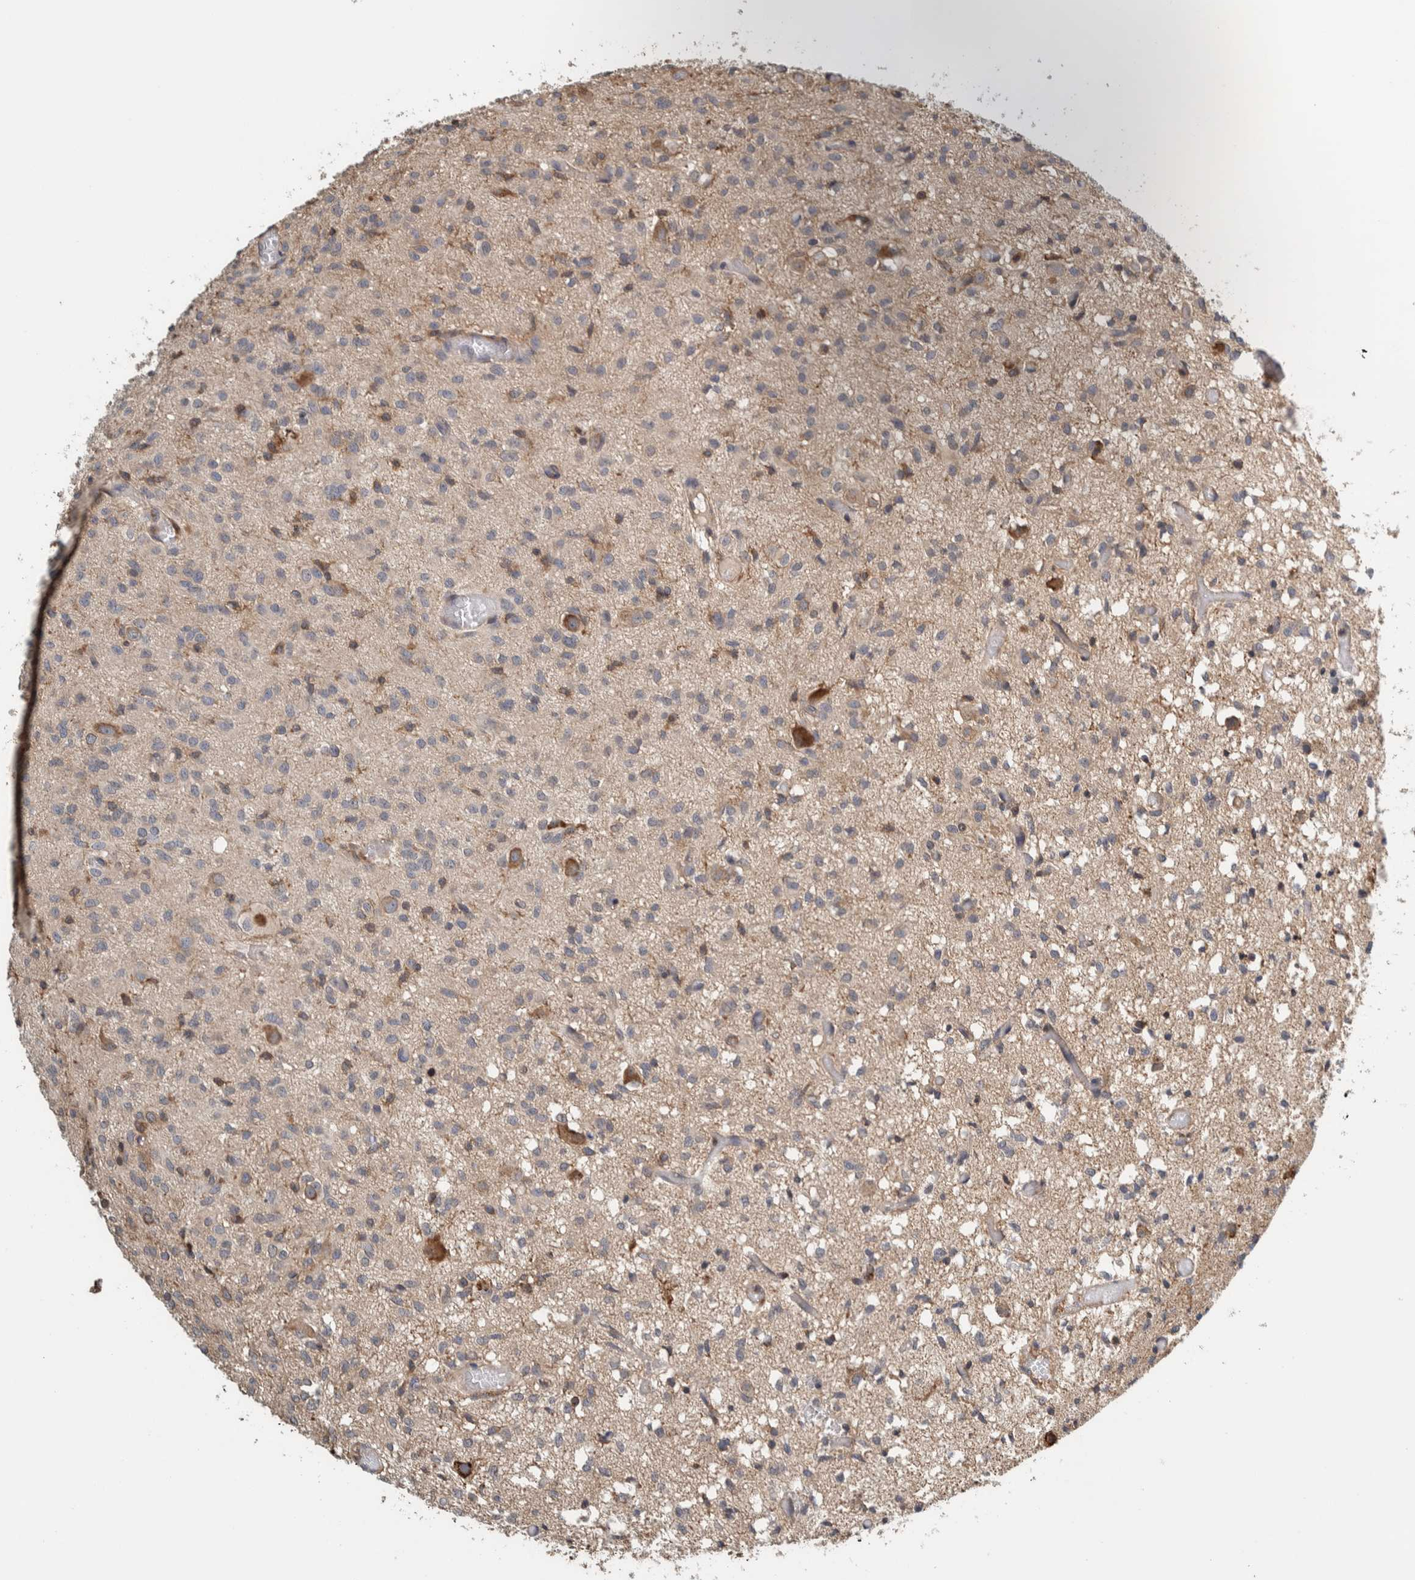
{"staining": {"intensity": "weak", "quantity": "<25%", "location": "cytoplasmic/membranous"}, "tissue": "glioma", "cell_type": "Tumor cells", "image_type": "cancer", "snomed": [{"axis": "morphology", "description": "Glioma, malignant, High grade"}, {"axis": "topography", "description": "Brain"}], "caption": "The micrograph shows no staining of tumor cells in malignant glioma (high-grade).", "gene": "PLA2G3", "patient": {"sex": "female", "age": 59}}